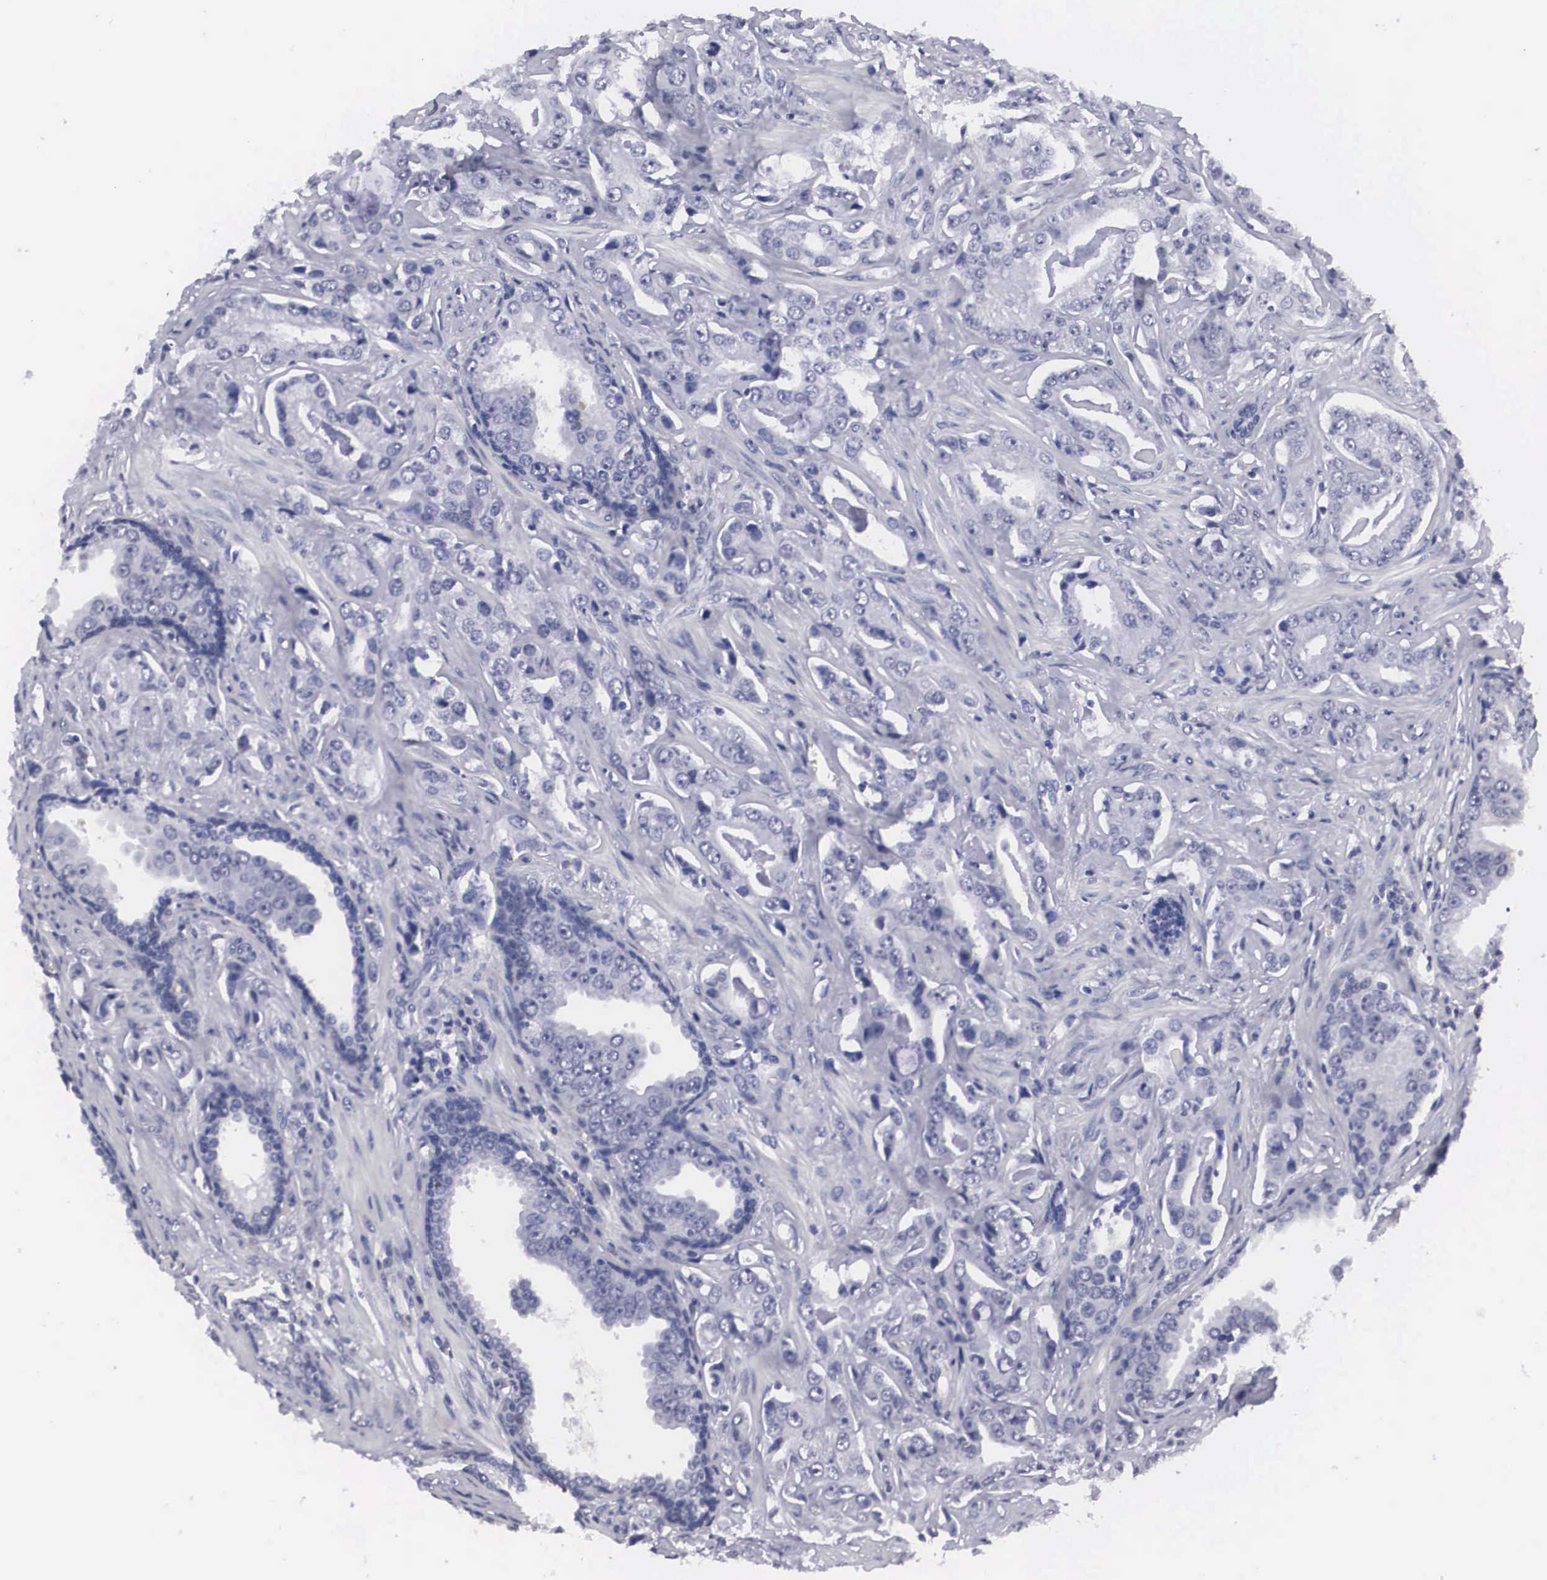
{"staining": {"intensity": "negative", "quantity": "none", "location": "none"}, "tissue": "prostate cancer", "cell_type": "Tumor cells", "image_type": "cancer", "snomed": [{"axis": "morphology", "description": "Adenocarcinoma, Low grade"}, {"axis": "topography", "description": "Prostate"}], "caption": "Immunohistochemistry photomicrograph of prostate cancer stained for a protein (brown), which shows no staining in tumor cells.", "gene": "C22orf31", "patient": {"sex": "male", "age": 65}}